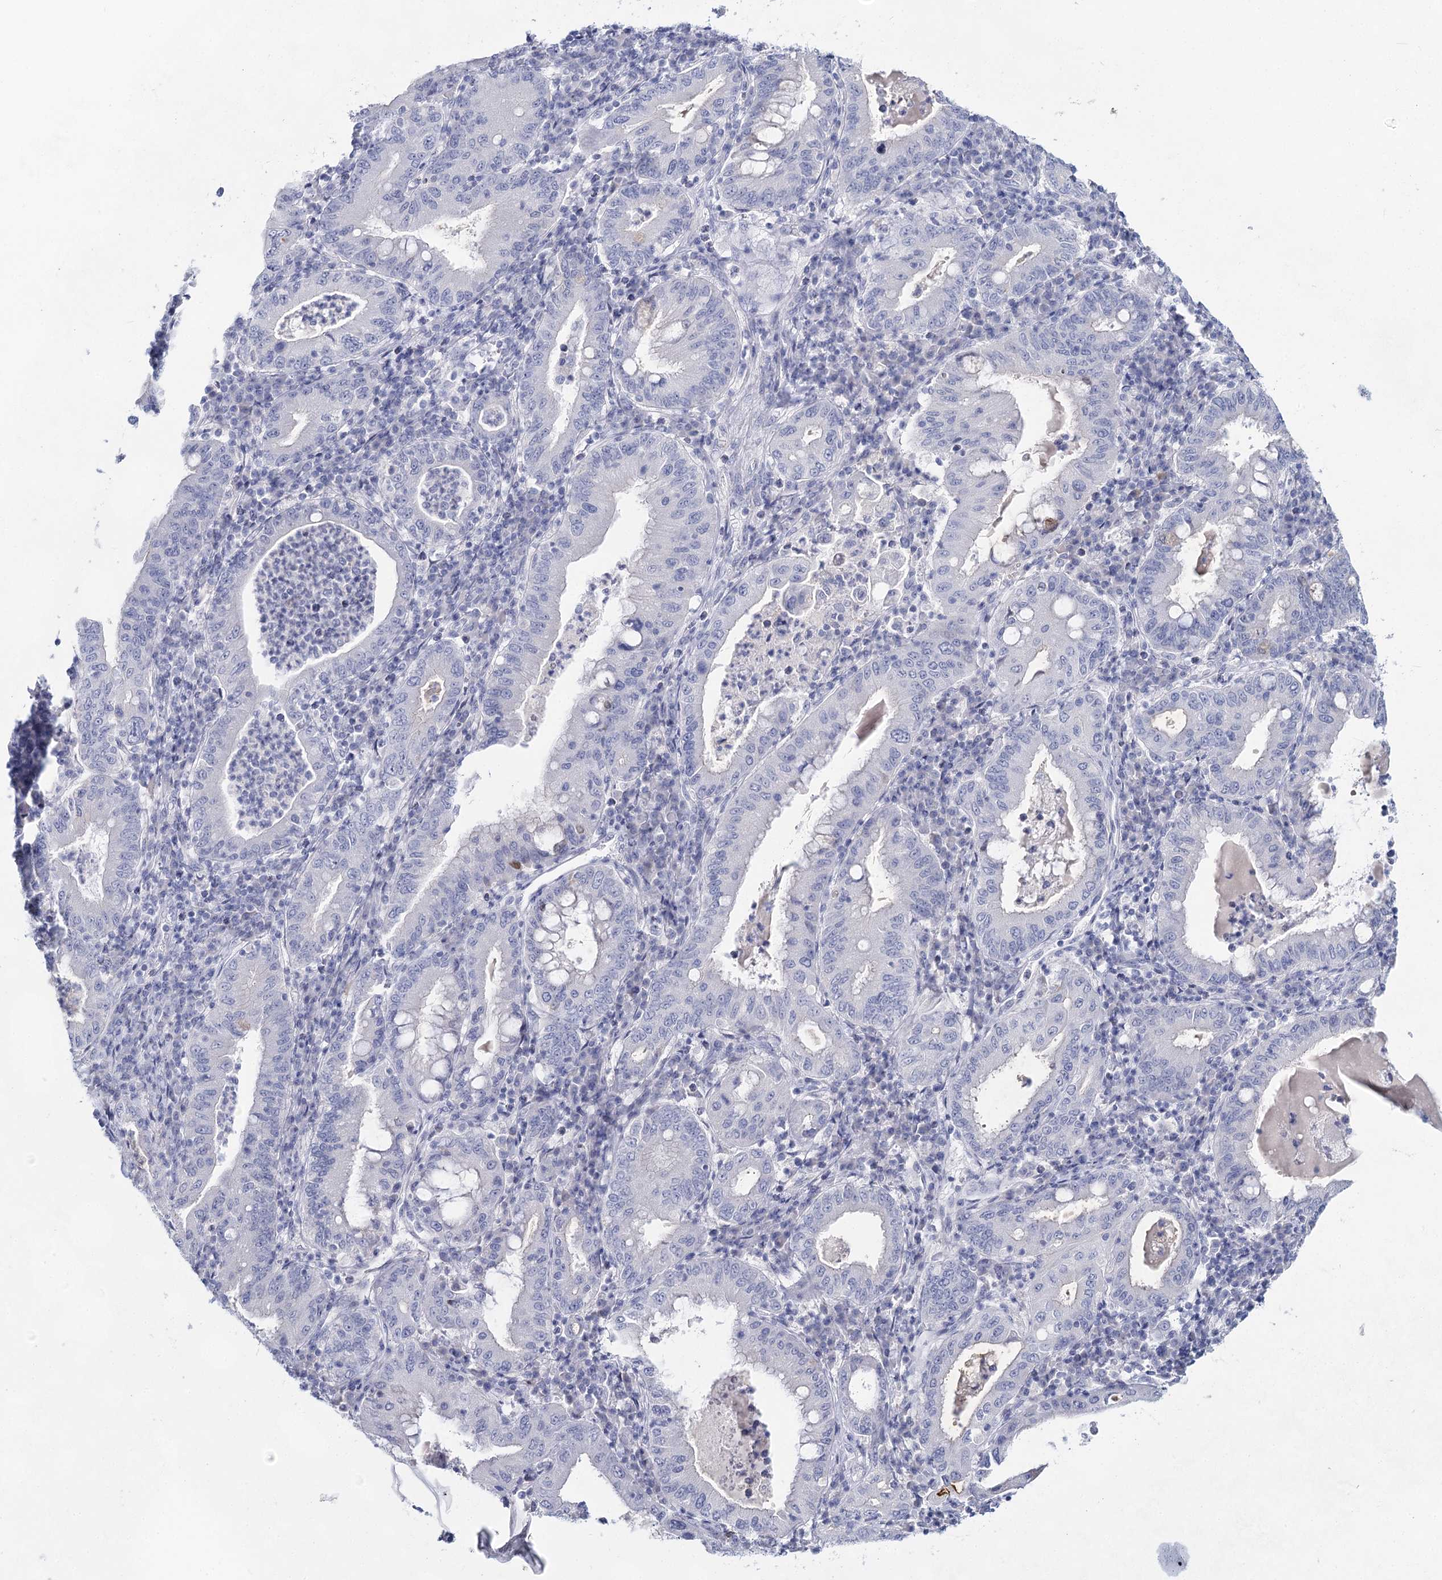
{"staining": {"intensity": "negative", "quantity": "none", "location": "none"}, "tissue": "stomach cancer", "cell_type": "Tumor cells", "image_type": "cancer", "snomed": [{"axis": "morphology", "description": "Normal tissue, NOS"}, {"axis": "morphology", "description": "Adenocarcinoma, NOS"}, {"axis": "topography", "description": "Esophagus"}, {"axis": "topography", "description": "Stomach, upper"}, {"axis": "topography", "description": "Peripheral nerve tissue"}], "caption": "This image is of adenocarcinoma (stomach) stained with IHC to label a protein in brown with the nuclei are counter-stained blue. There is no positivity in tumor cells. (DAB immunohistochemistry (IHC) visualized using brightfield microscopy, high magnification).", "gene": "SLC17A2", "patient": {"sex": "male", "age": 62}}